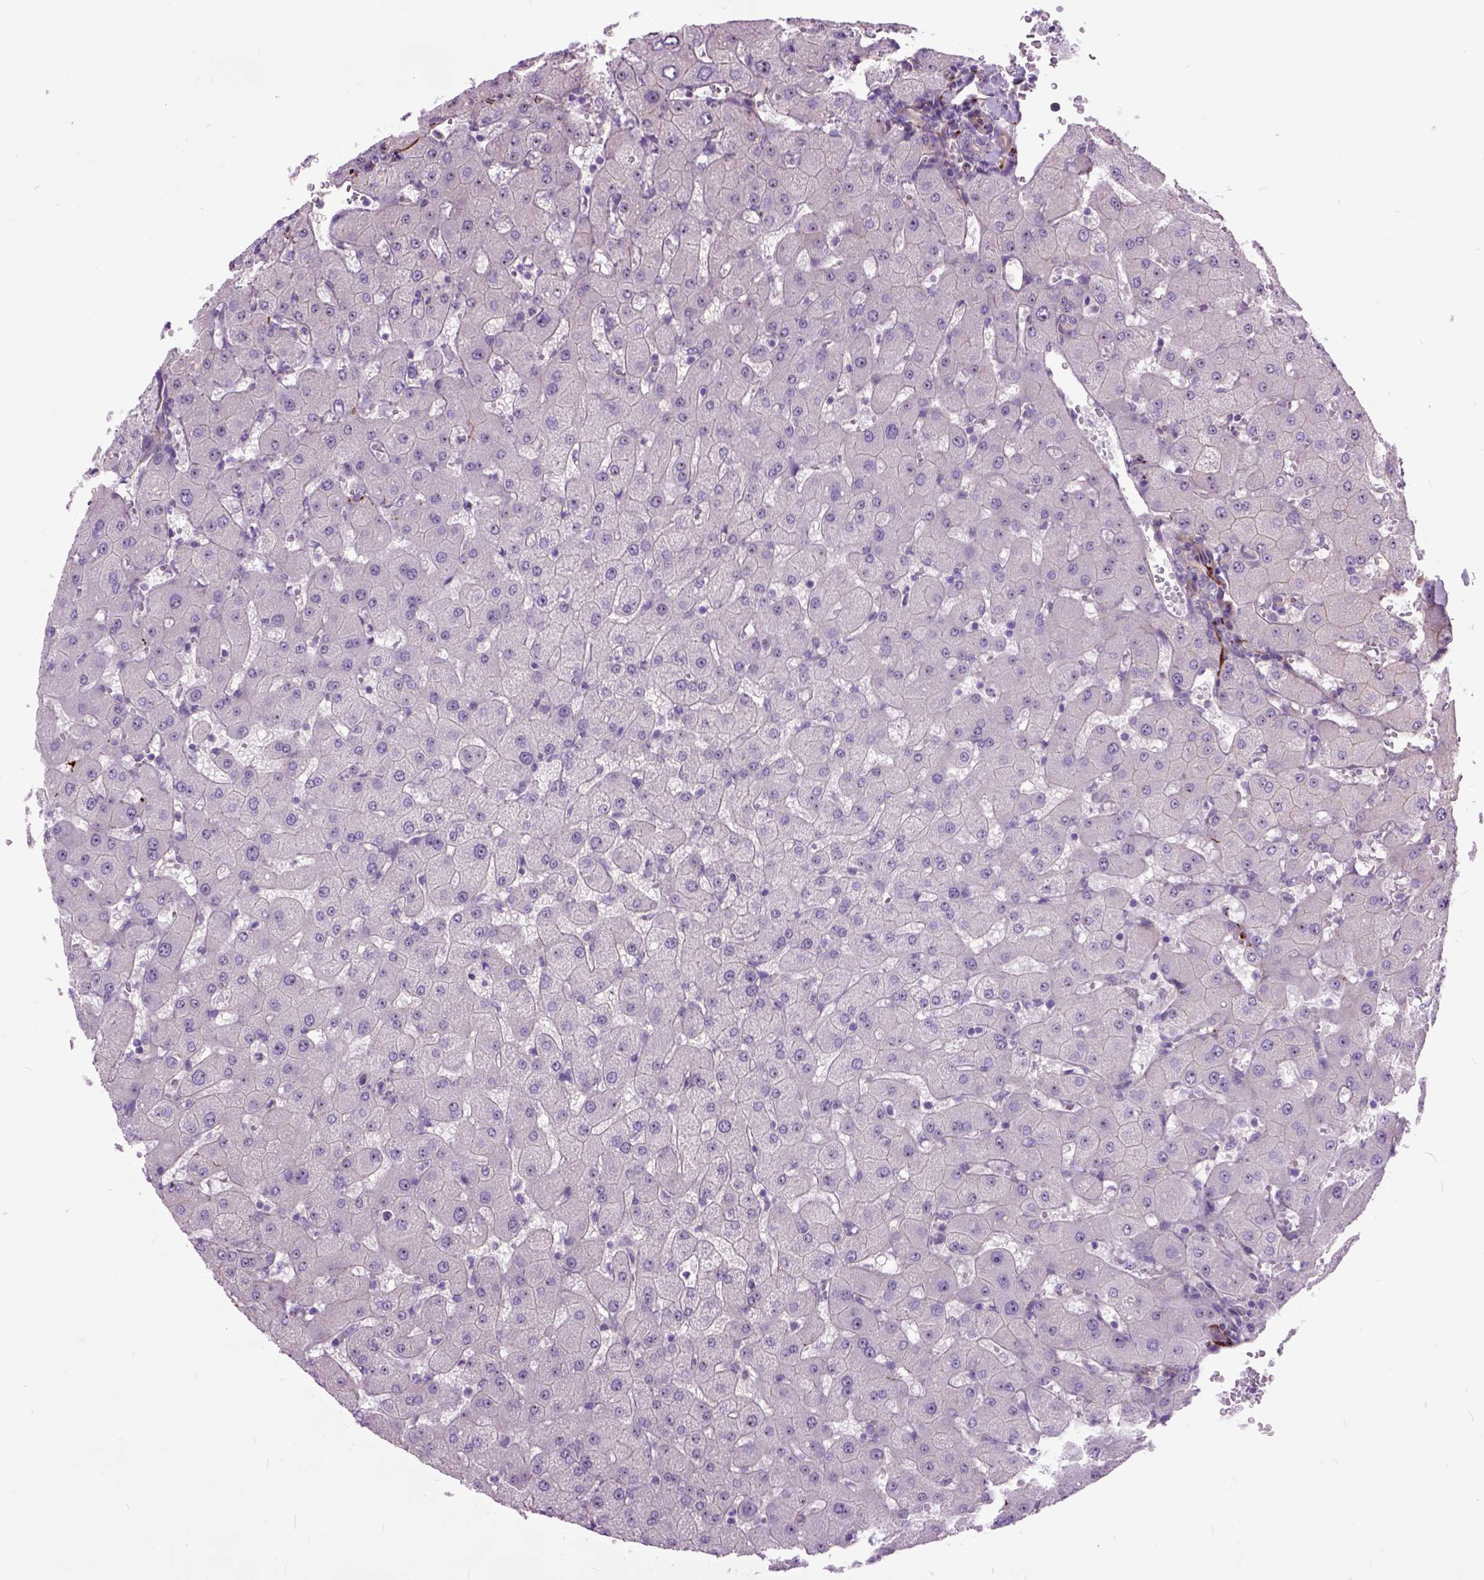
{"staining": {"intensity": "negative", "quantity": "none", "location": "none"}, "tissue": "liver", "cell_type": "Cholangiocytes", "image_type": "normal", "snomed": [{"axis": "morphology", "description": "Normal tissue, NOS"}, {"axis": "topography", "description": "Liver"}], "caption": "An image of liver stained for a protein demonstrates no brown staining in cholangiocytes. The staining was performed using DAB (3,3'-diaminobenzidine) to visualize the protein expression in brown, while the nuclei were stained in blue with hematoxylin (Magnification: 20x).", "gene": "MAPT", "patient": {"sex": "female", "age": 63}}